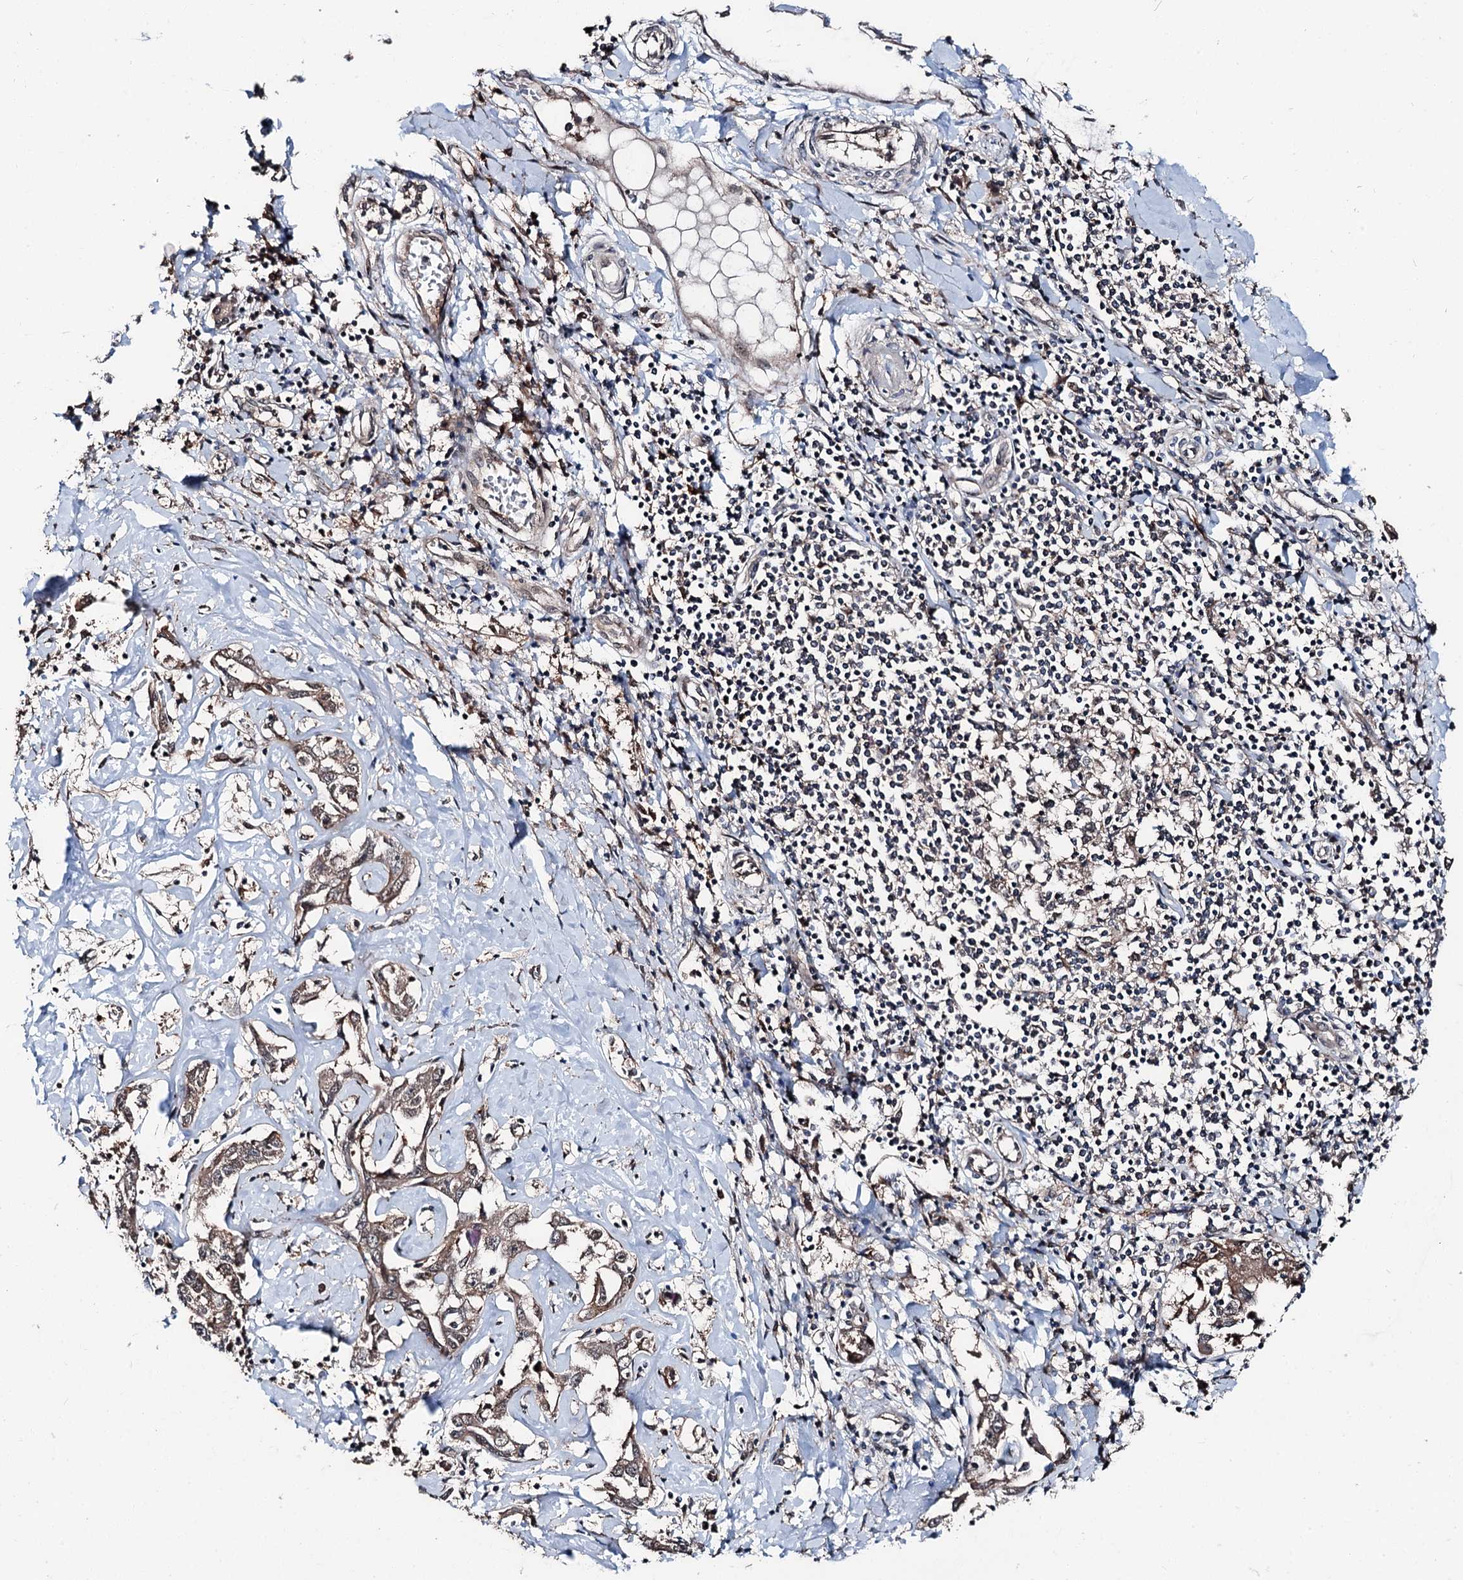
{"staining": {"intensity": "weak", "quantity": ">75%", "location": "cytoplasmic/membranous"}, "tissue": "liver cancer", "cell_type": "Tumor cells", "image_type": "cancer", "snomed": [{"axis": "morphology", "description": "Cholangiocarcinoma"}, {"axis": "topography", "description": "Liver"}], "caption": "Protein staining of liver cholangiocarcinoma tissue reveals weak cytoplasmic/membranous expression in about >75% of tumor cells.", "gene": "PSMD13", "patient": {"sex": "male", "age": 59}}